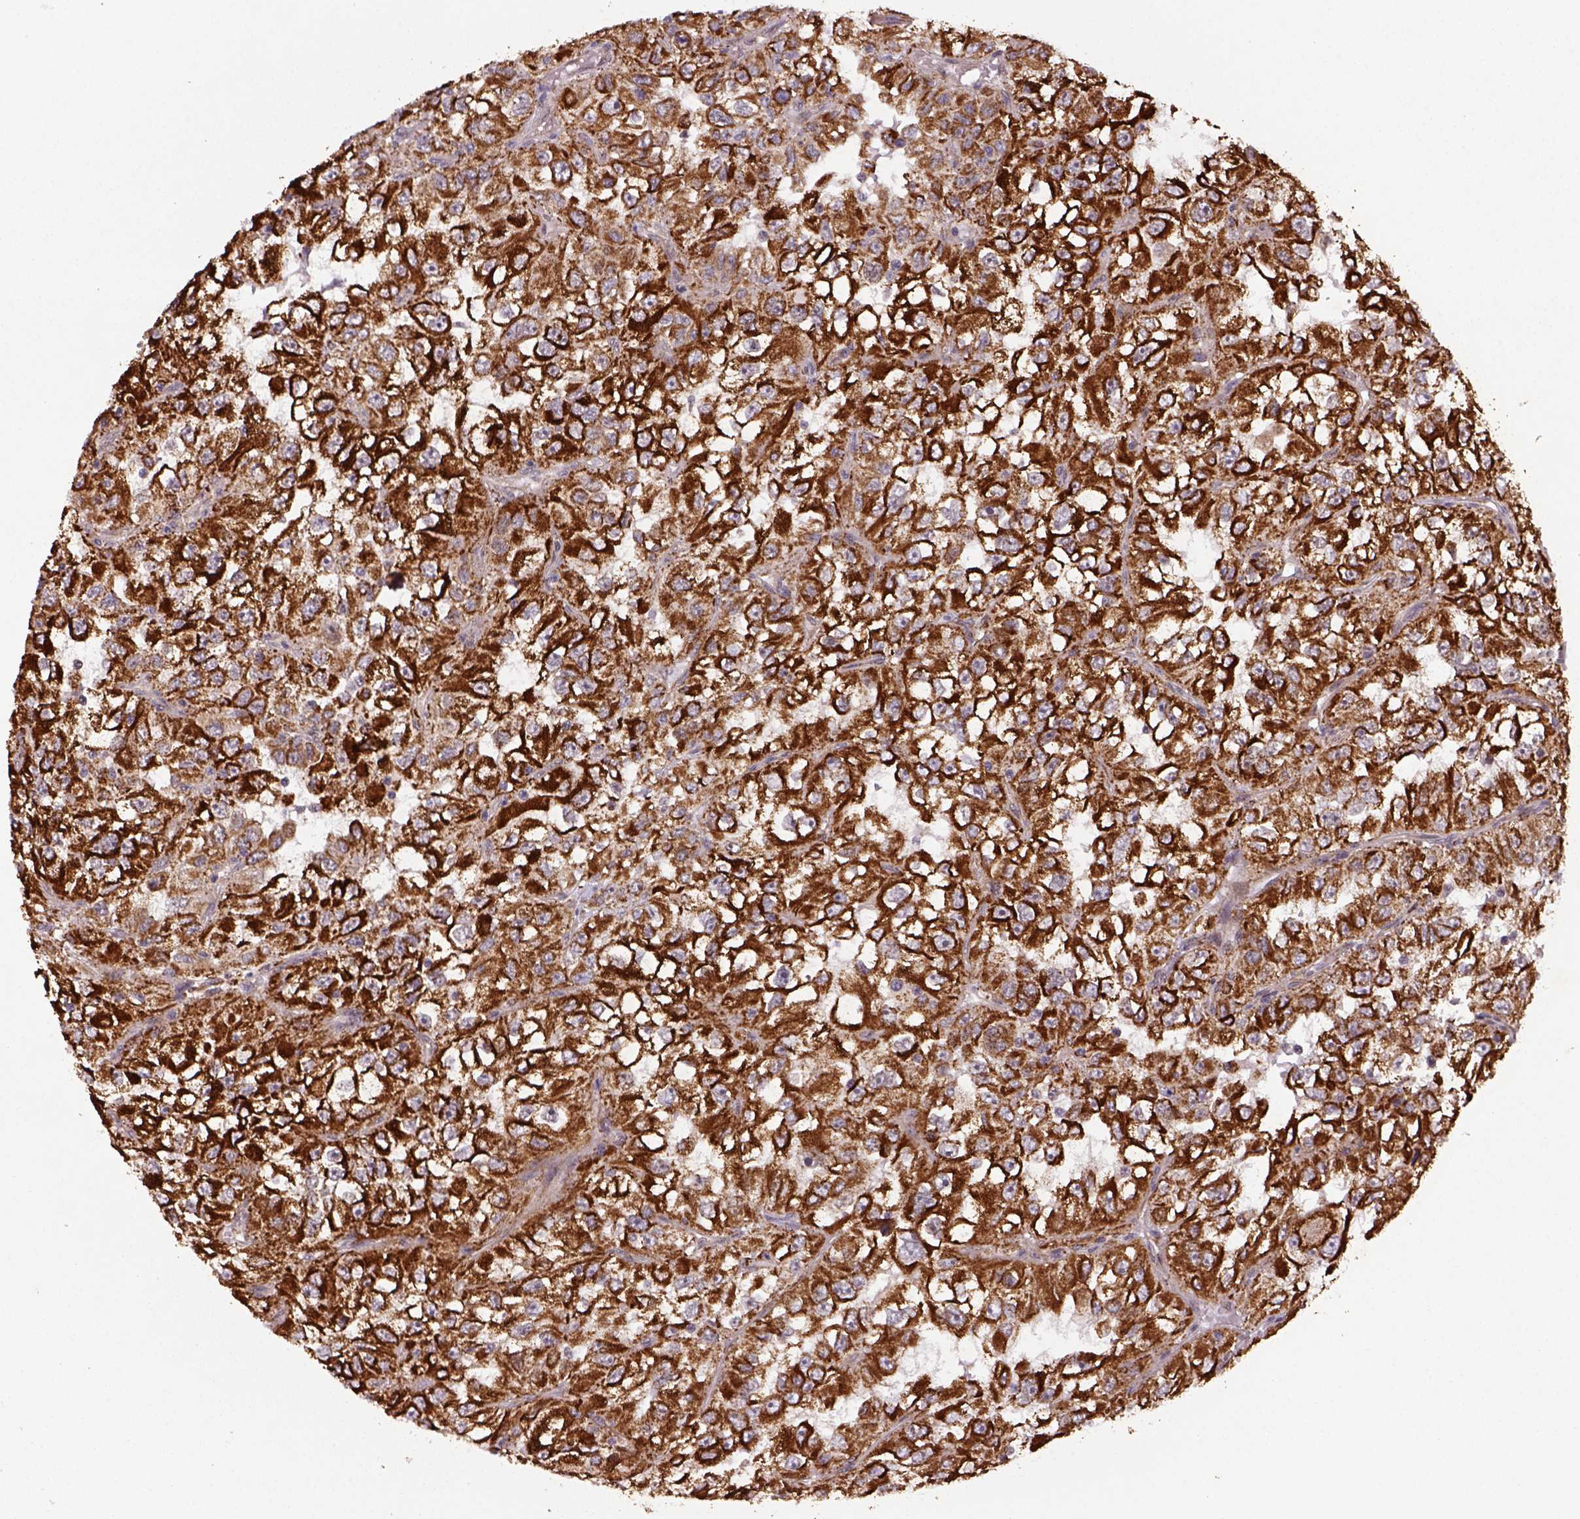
{"staining": {"intensity": "strong", "quantity": ">75%", "location": "cytoplasmic/membranous"}, "tissue": "renal cancer", "cell_type": "Tumor cells", "image_type": "cancer", "snomed": [{"axis": "morphology", "description": "Adenocarcinoma, NOS"}, {"axis": "topography", "description": "Kidney"}], "caption": "Protein staining by immunohistochemistry (IHC) reveals strong cytoplasmic/membranous positivity in about >75% of tumor cells in renal cancer (adenocarcinoma). The protein is shown in brown color, while the nuclei are stained blue.", "gene": "FZD7", "patient": {"sex": "male", "age": 64}}